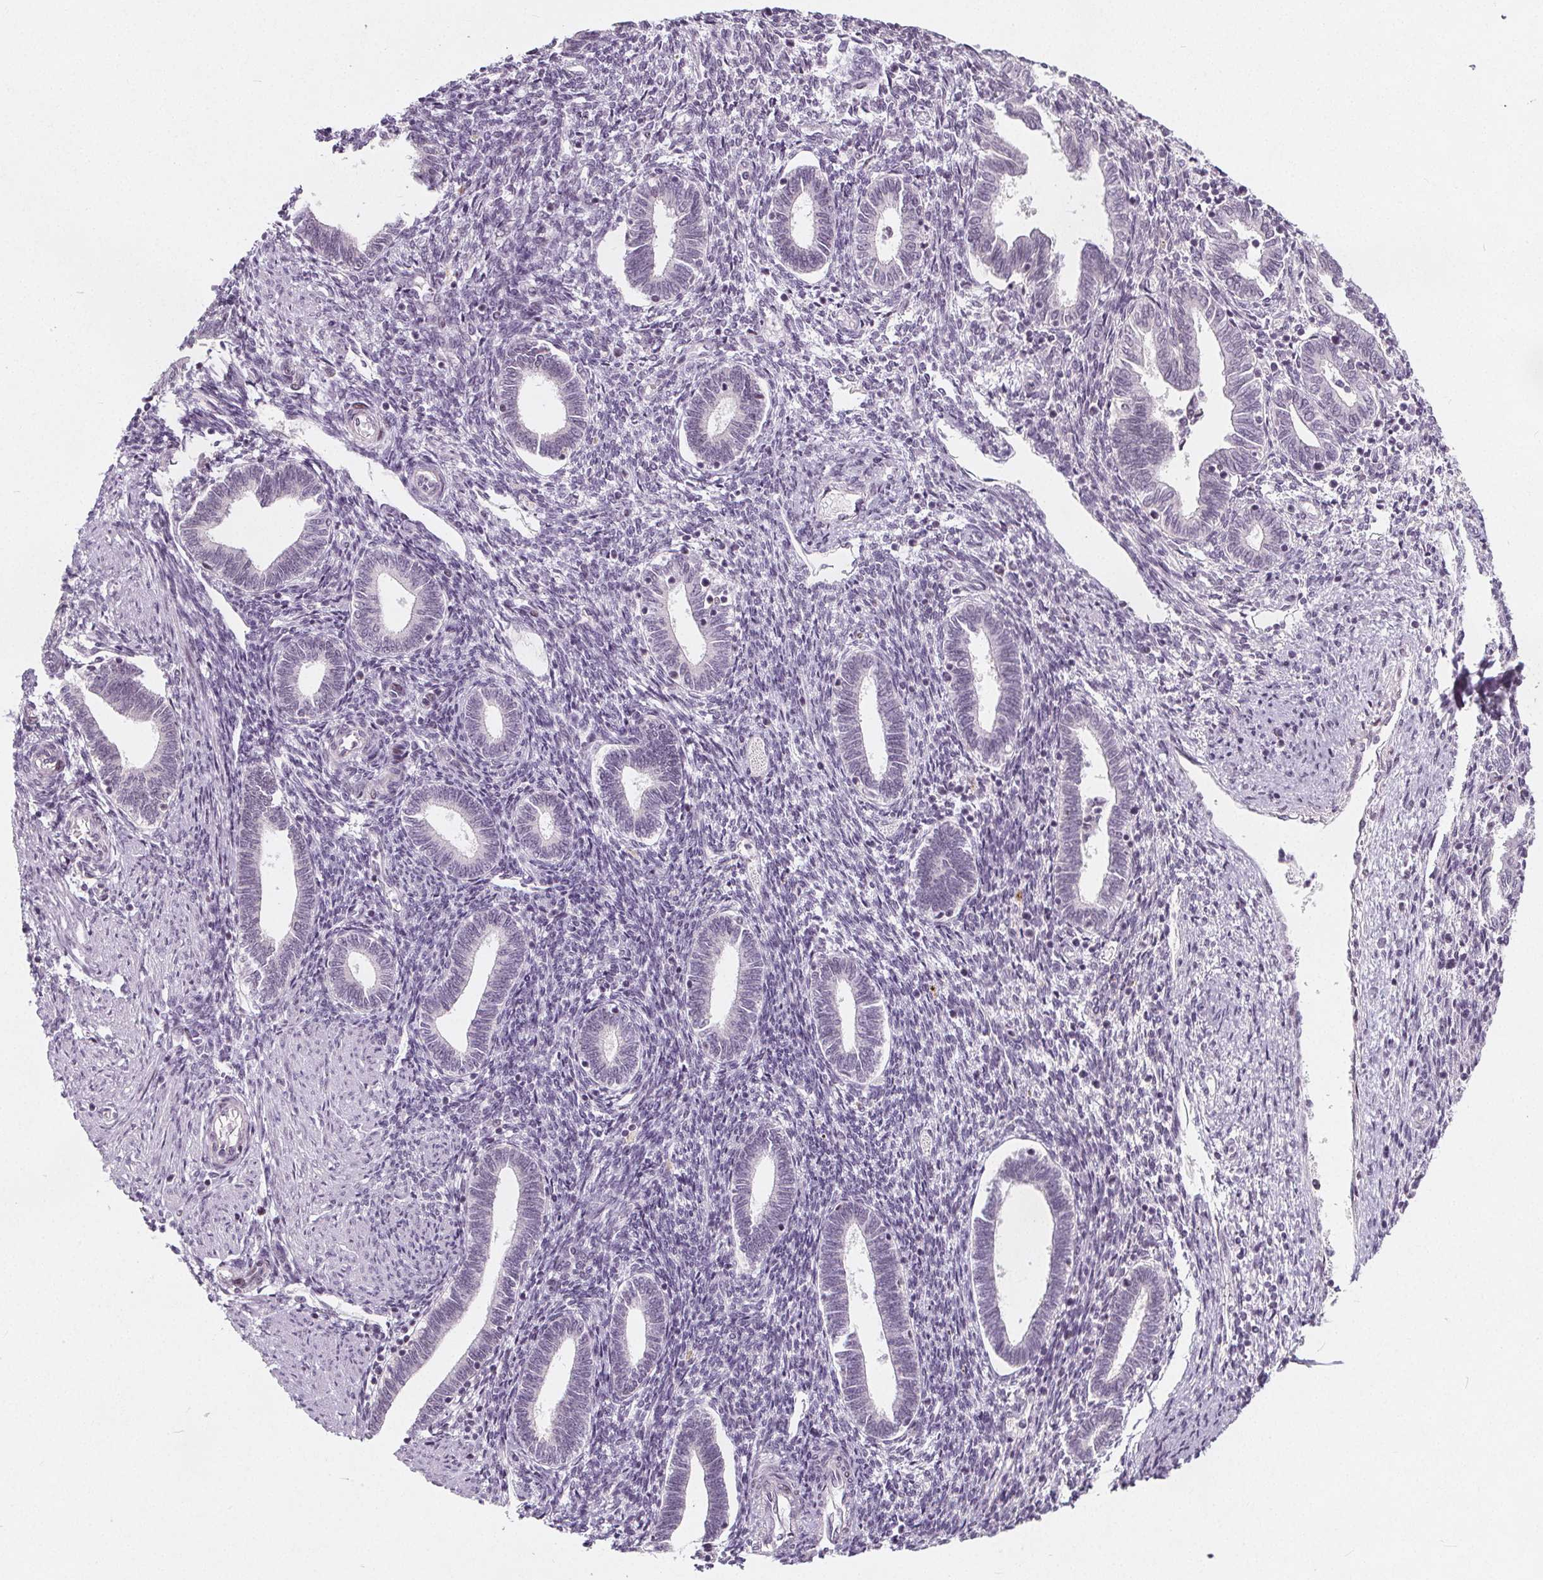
{"staining": {"intensity": "negative", "quantity": "none", "location": "none"}, "tissue": "endometrium", "cell_type": "Cells in endometrial stroma", "image_type": "normal", "snomed": [{"axis": "morphology", "description": "Normal tissue, NOS"}, {"axis": "topography", "description": "Endometrium"}], "caption": "An immunohistochemistry photomicrograph of unremarkable endometrium is shown. There is no staining in cells in endometrial stroma of endometrium. Brightfield microscopy of immunohistochemistry (IHC) stained with DAB (brown) and hematoxylin (blue), captured at high magnification.", "gene": "TAF6L", "patient": {"sex": "female", "age": 42}}